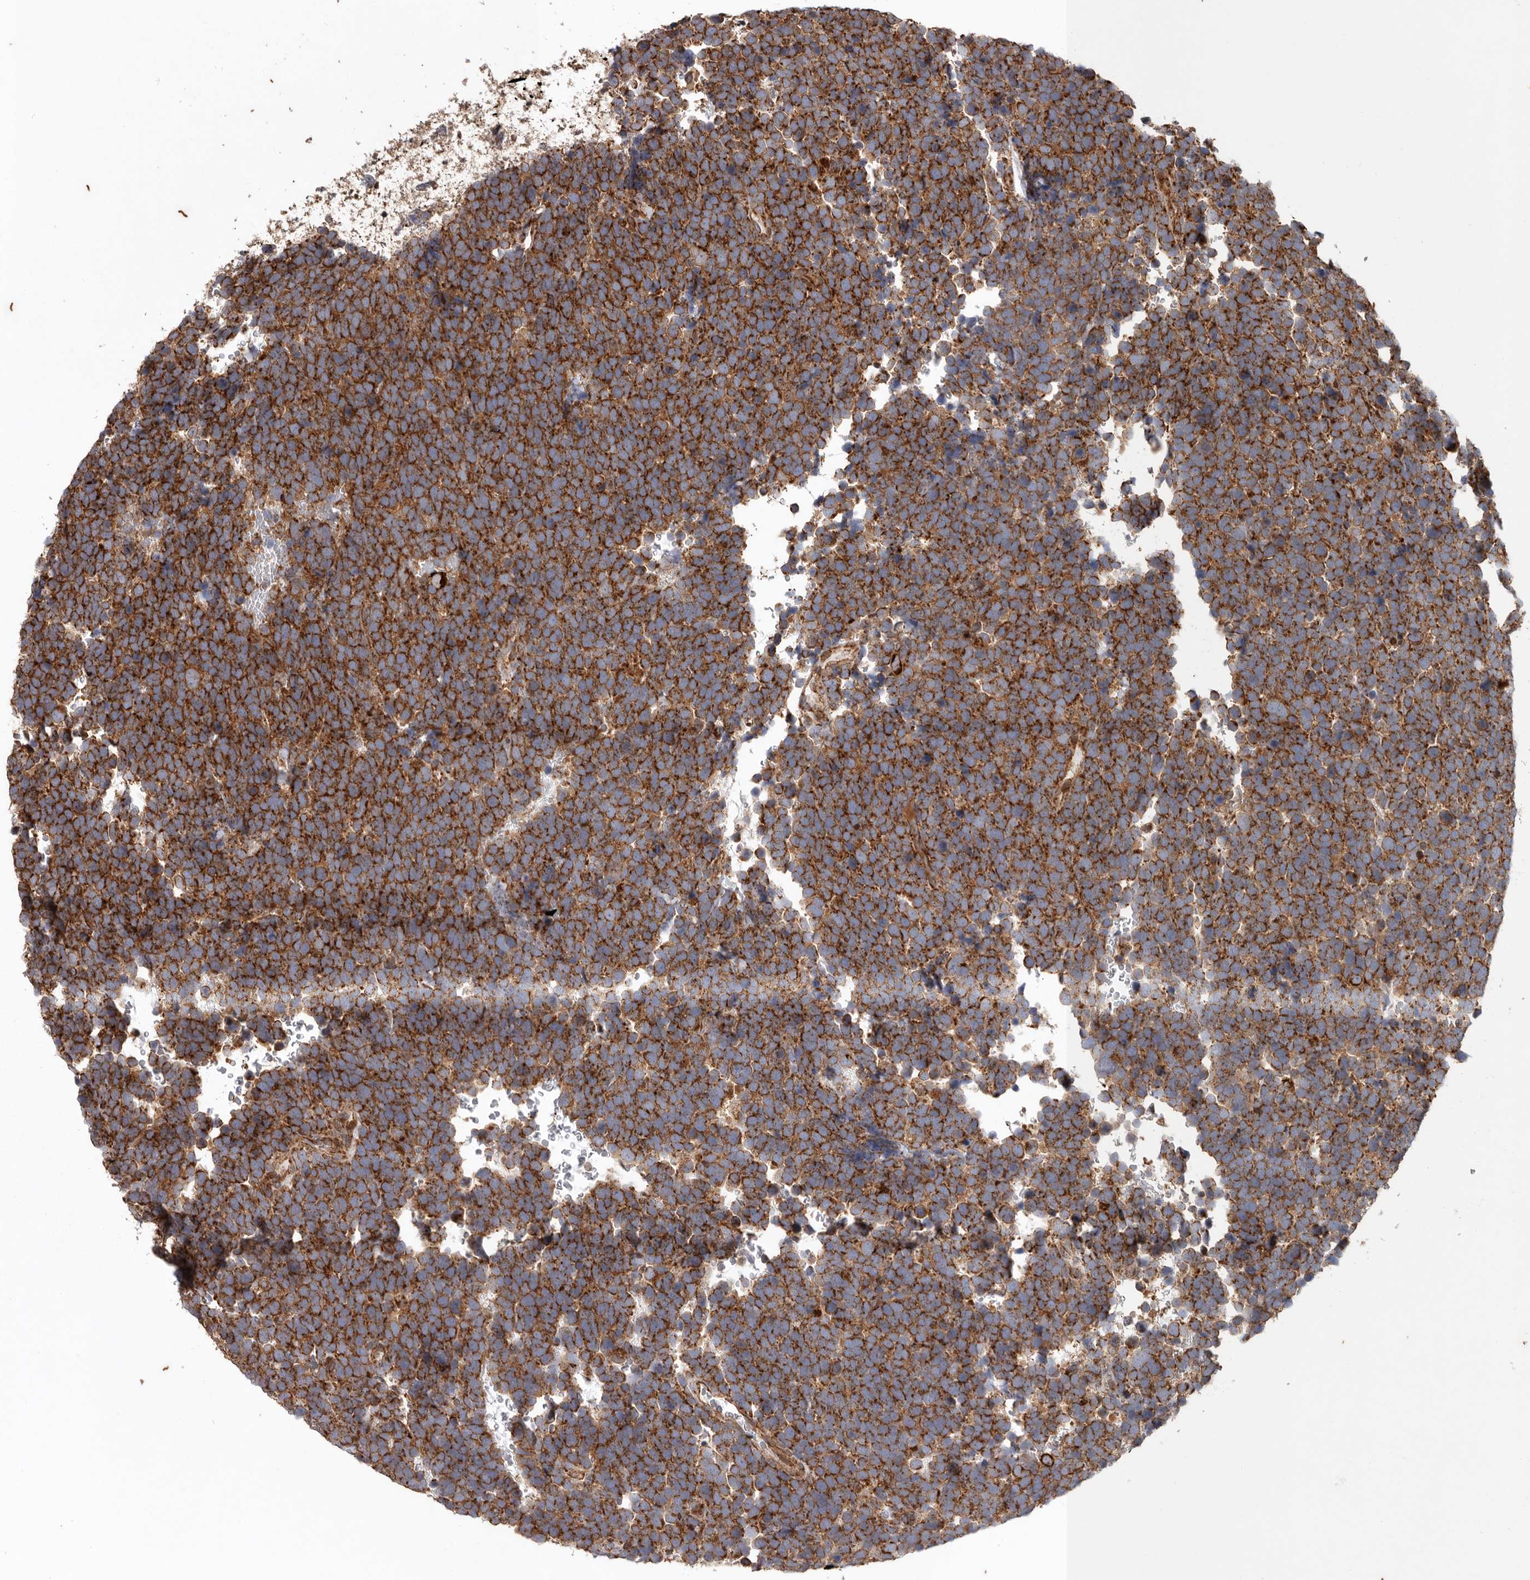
{"staining": {"intensity": "strong", "quantity": ">75%", "location": "cytoplasmic/membranous"}, "tissue": "urothelial cancer", "cell_type": "Tumor cells", "image_type": "cancer", "snomed": [{"axis": "morphology", "description": "Urothelial carcinoma, High grade"}, {"axis": "topography", "description": "Urinary bladder"}], "caption": "There is high levels of strong cytoplasmic/membranous expression in tumor cells of urothelial cancer, as demonstrated by immunohistochemical staining (brown color).", "gene": "MRPS10", "patient": {"sex": "female", "age": 82}}